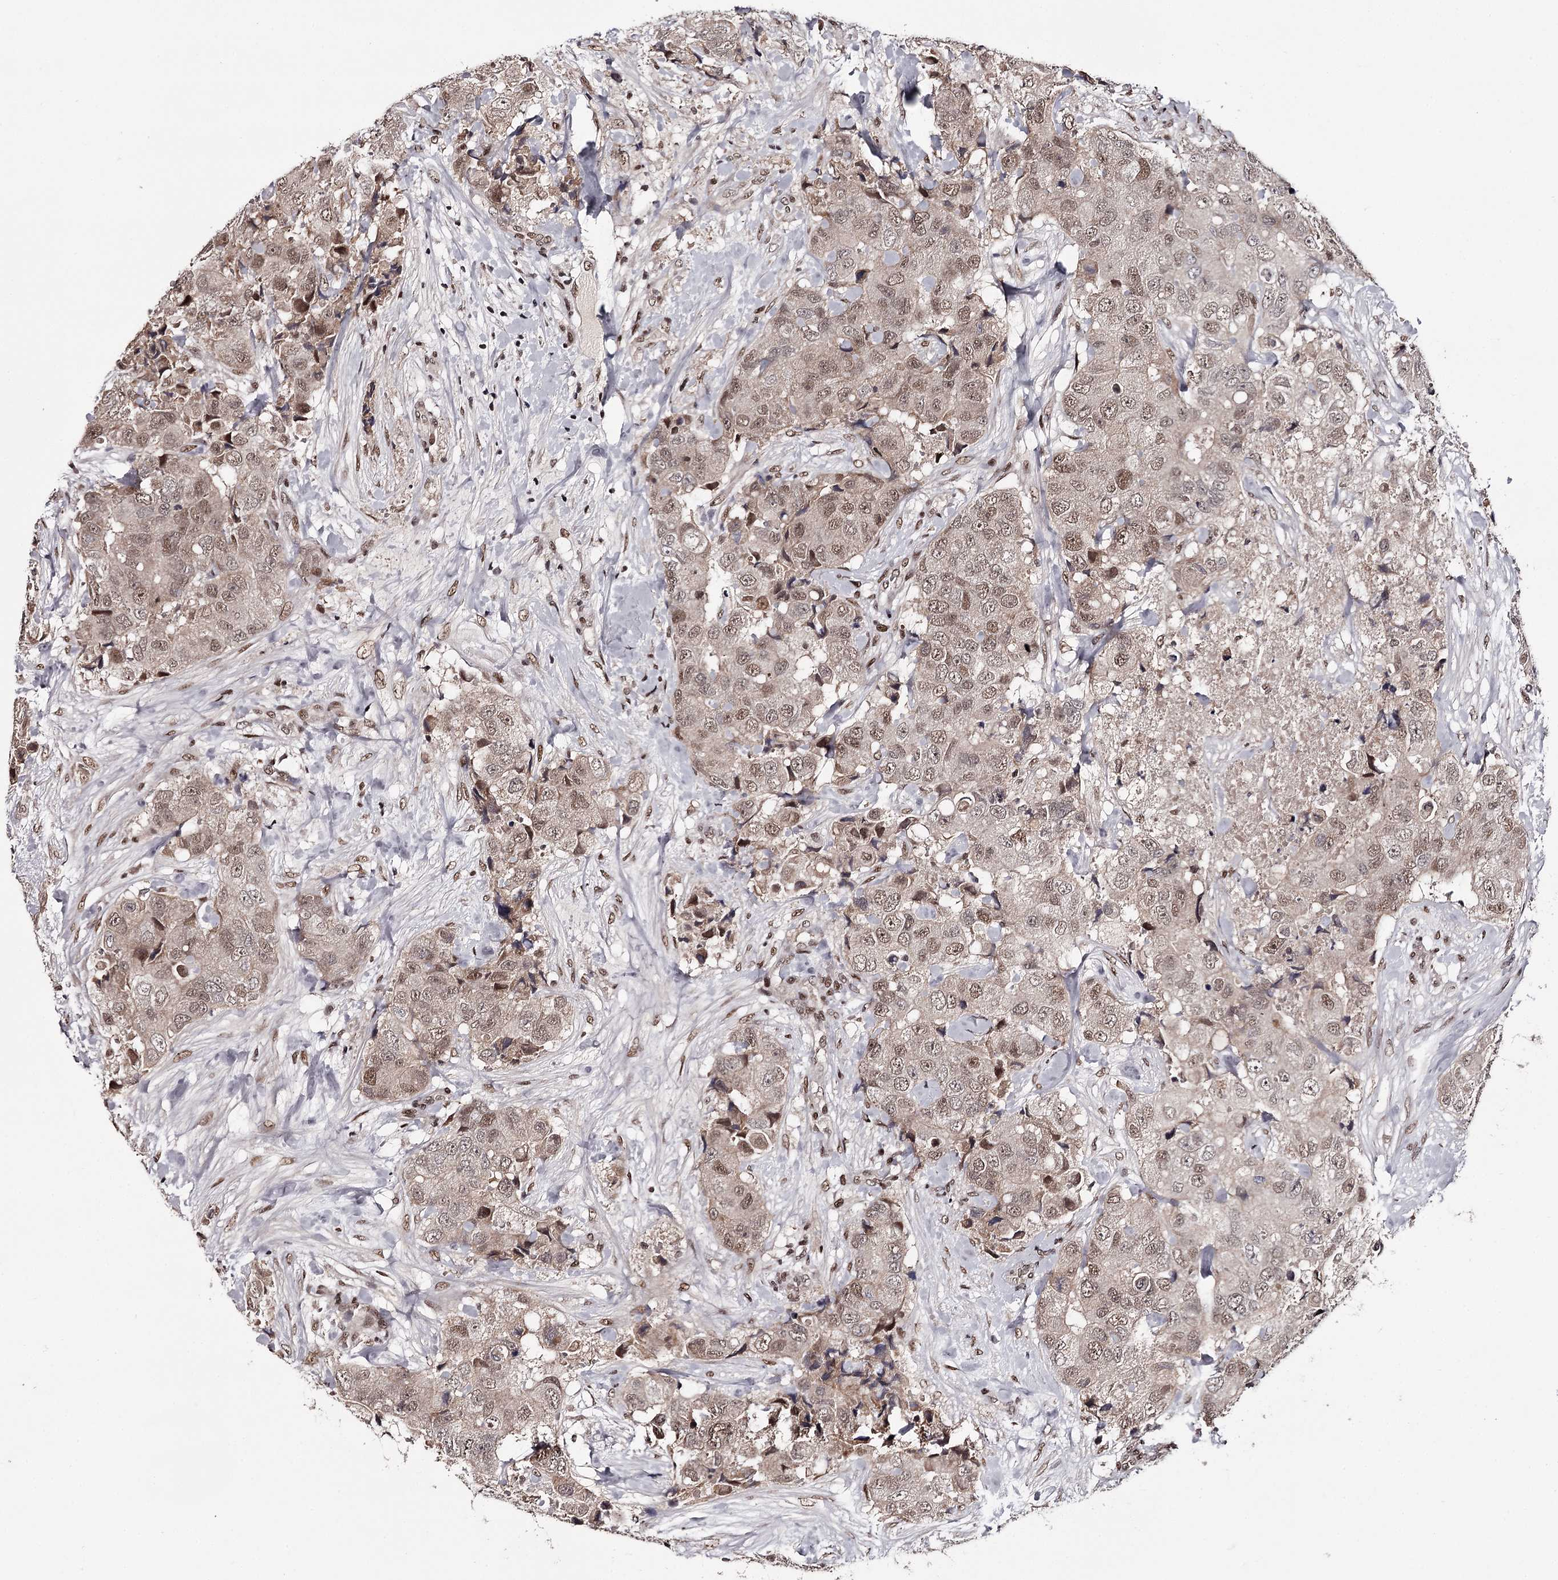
{"staining": {"intensity": "moderate", "quantity": ">75%", "location": "nuclear"}, "tissue": "breast cancer", "cell_type": "Tumor cells", "image_type": "cancer", "snomed": [{"axis": "morphology", "description": "Duct carcinoma"}, {"axis": "topography", "description": "Breast"}], "caption": "An immunohistochemistry (IHC) image of neoplastic tissue is shown. Protein staining in brown labels moderate nuclear positivity in breast cancer (invasive ductal carcinoma) within tumor cells. (Stains: DAB in brown, nuclei in blue, Microscopy: brightfield microscopy at high magnification).", "gene": "TTC33", "patient": {"sex": "female", "age": 62}}